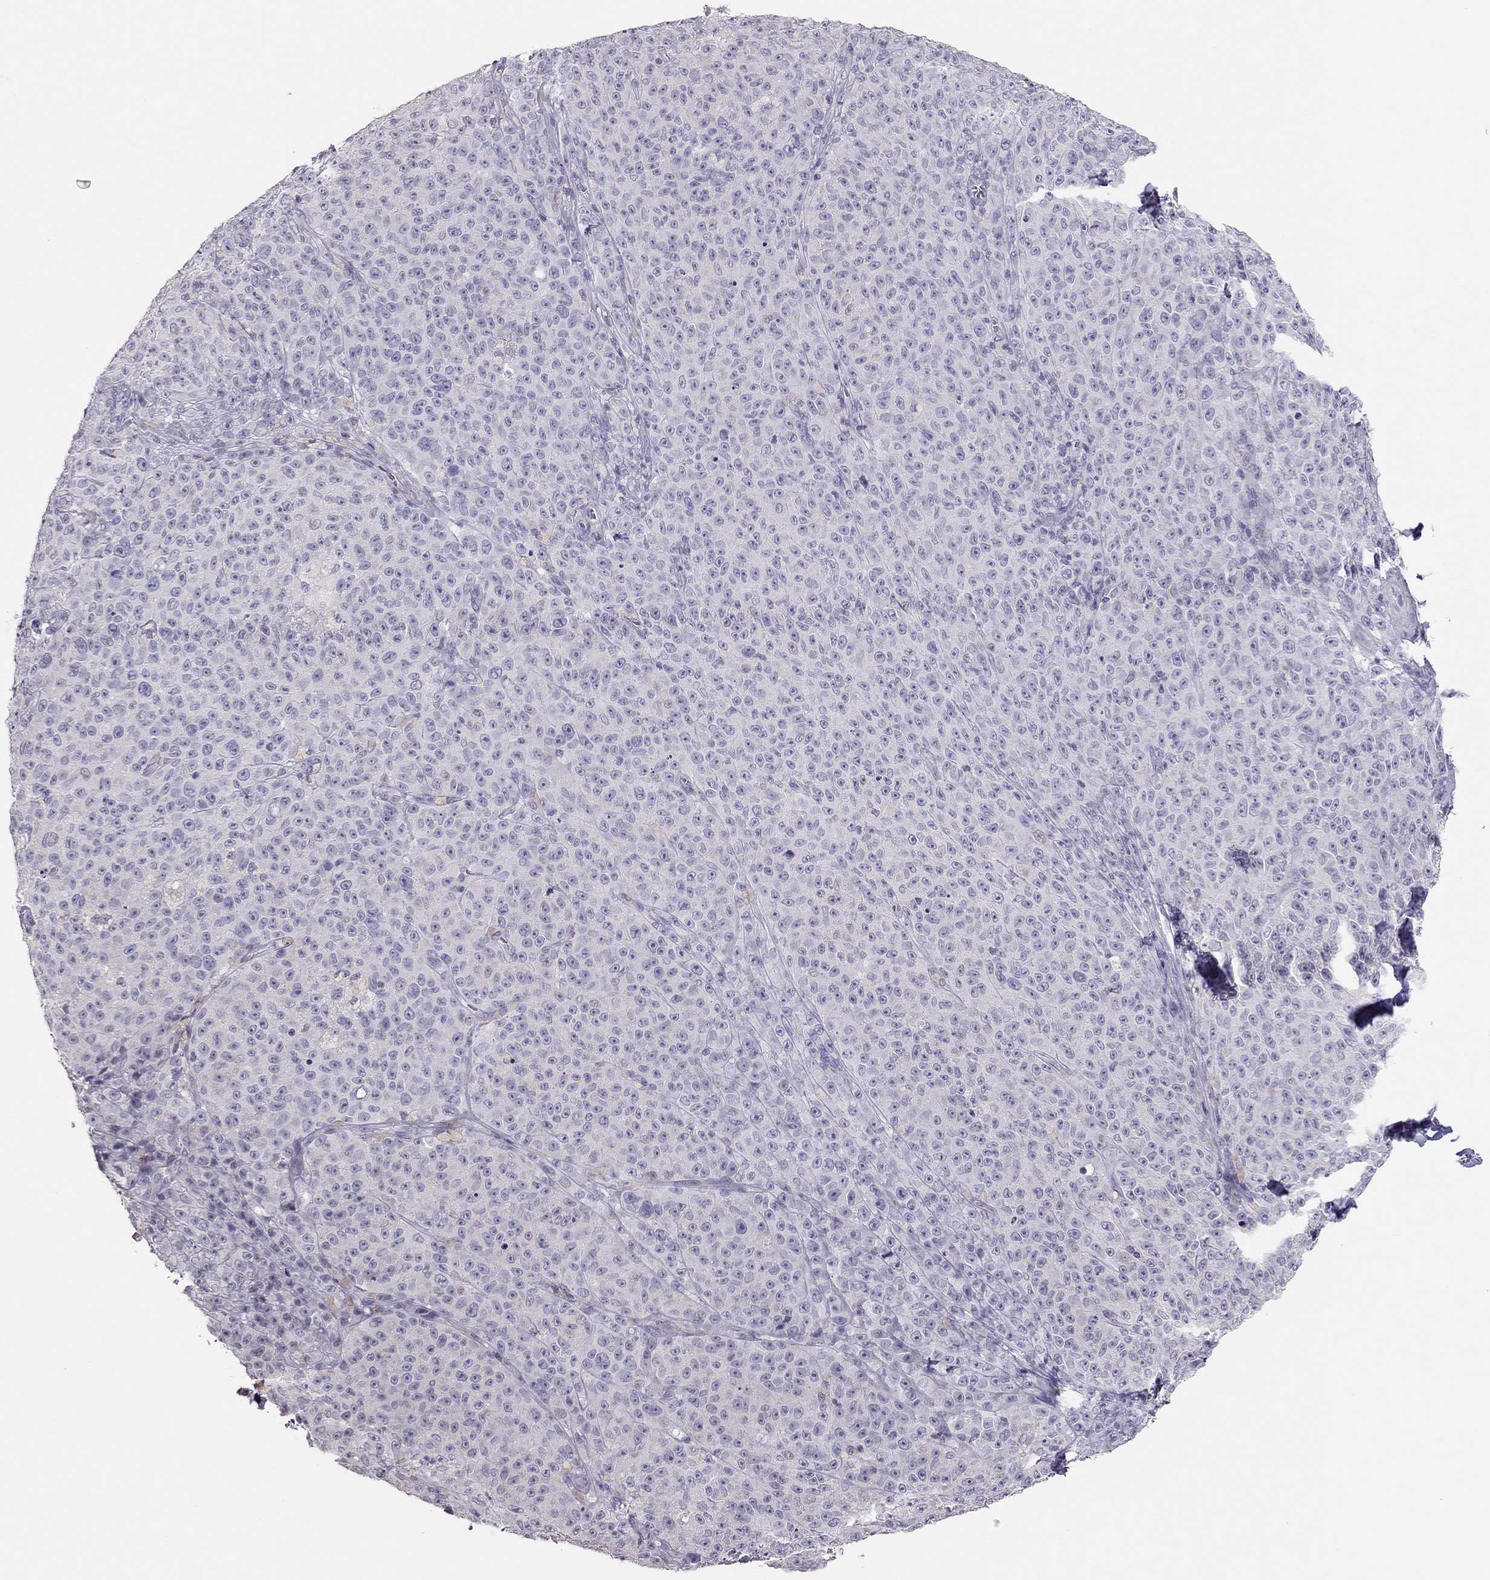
{"staining": {"intensity": "negative", "quantity": "none", "location": "none"}, "tissue": "melanoma", "cell_type": "Tumor cells", "image_type": "cancer", "snomed": [{"axis": "morphology", "description": "Malignant melanoma, NOS"}, {"axis": "topography", "description": "Skin"}], "caption": "The immunohistochemistry (IHC) photomicrograph has no significant staining in tumor cells of malignant melanoma tissue.", "gene": "TSHB", "patient": {"sex": "female", "age": 82}}